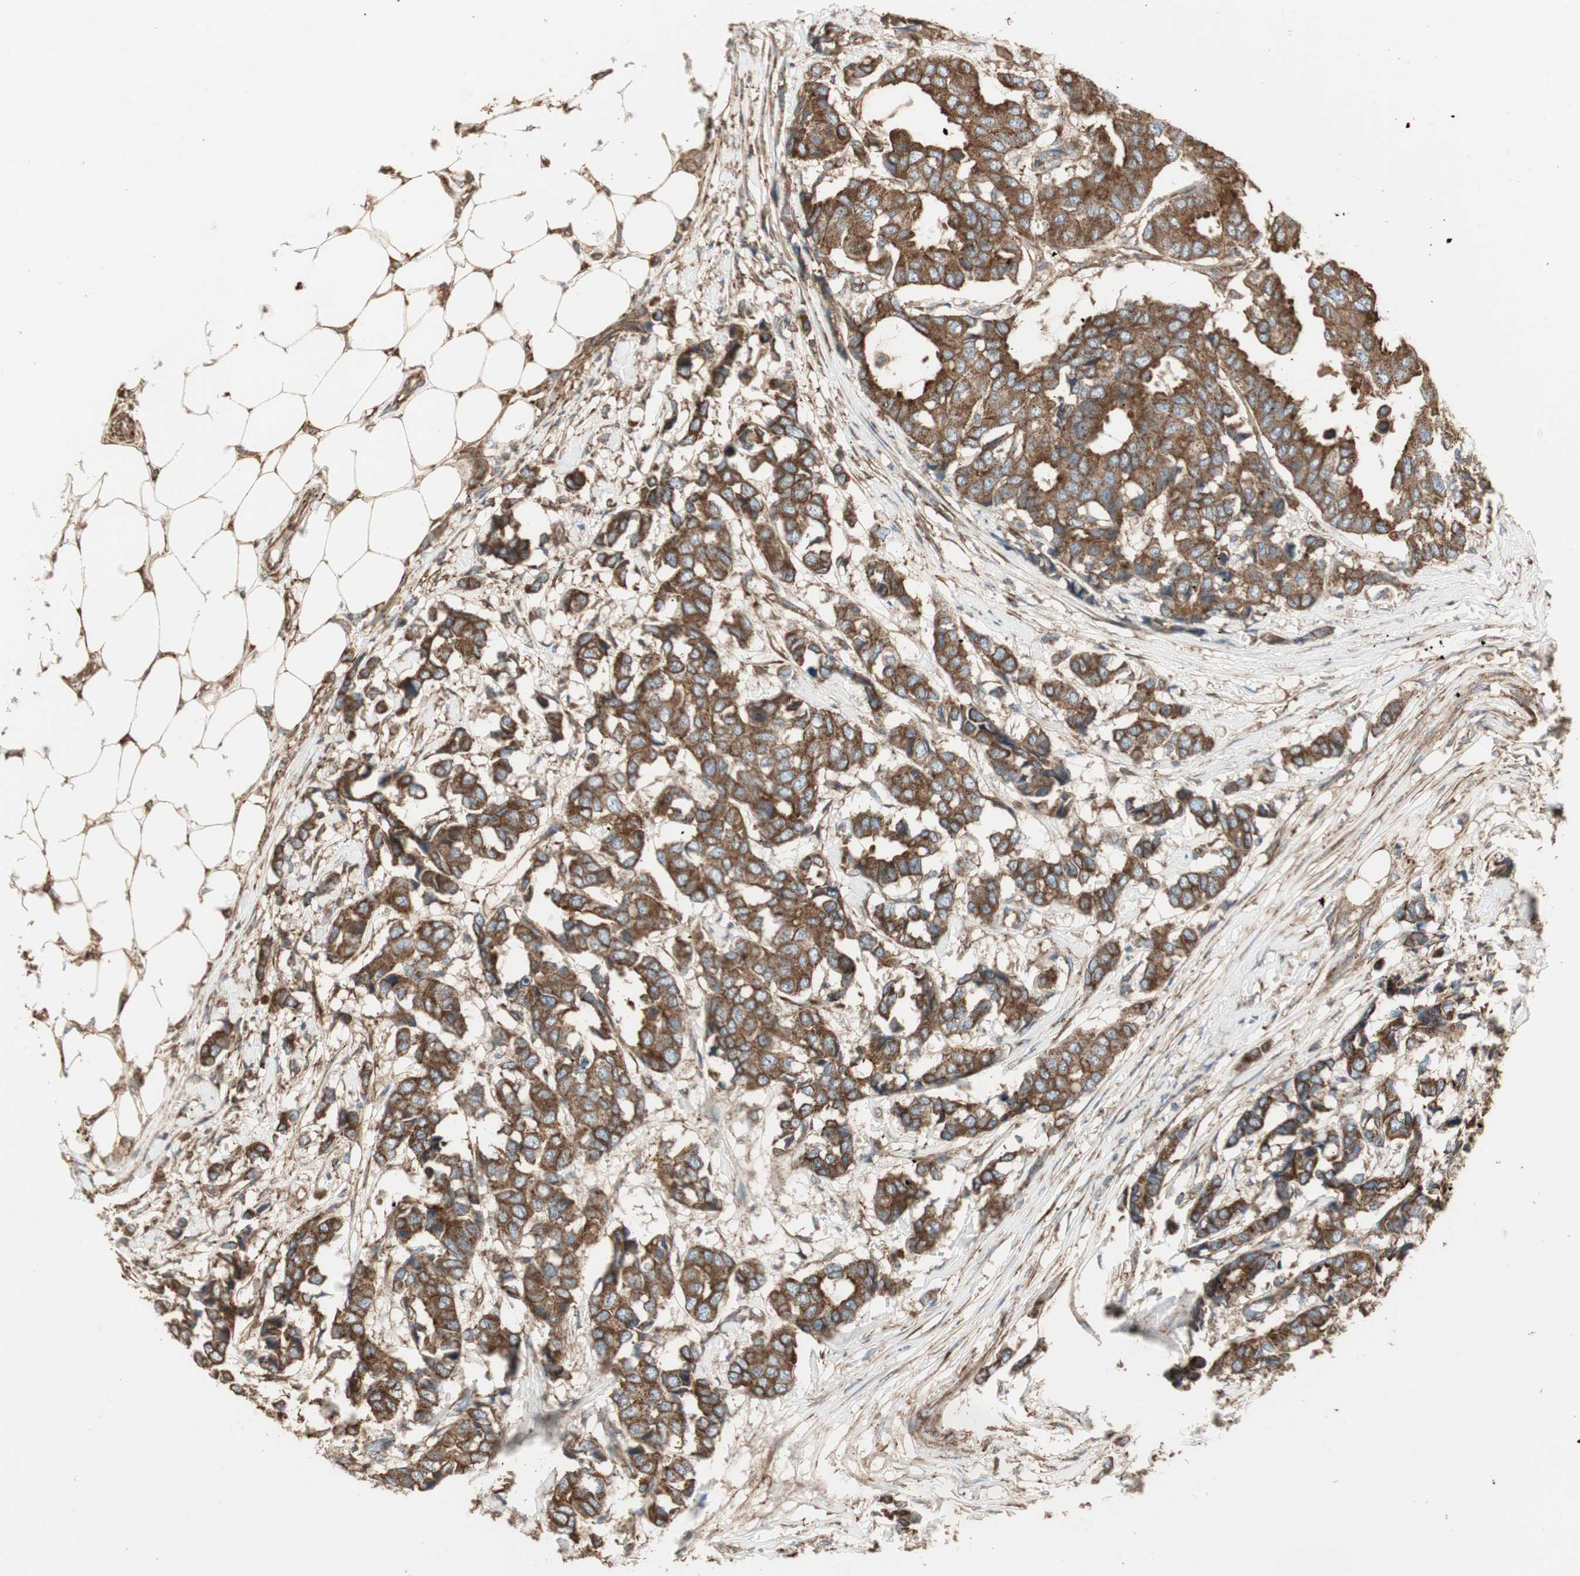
{"staining": {"intensity": "strong", "quantity": ">75%", "location": "cytoplasmic/membranous"}, "tissue": "breast cancer", "cell_type": "Tumor cells", "image_type": "cancer", "snomed": [{"axis": "morphology", "description": "Duct carcinoma"}, {"axis": "topography", "description": "Breast"}], "caption": "This is a histology image of immunohistochemistry staining of breast intraductal carcinoma, which shows strong staining in the cytoplasmic/membranous of tumor cells.", "gene": "H6PD", "patient": {"sex": "female", "age": 87}}